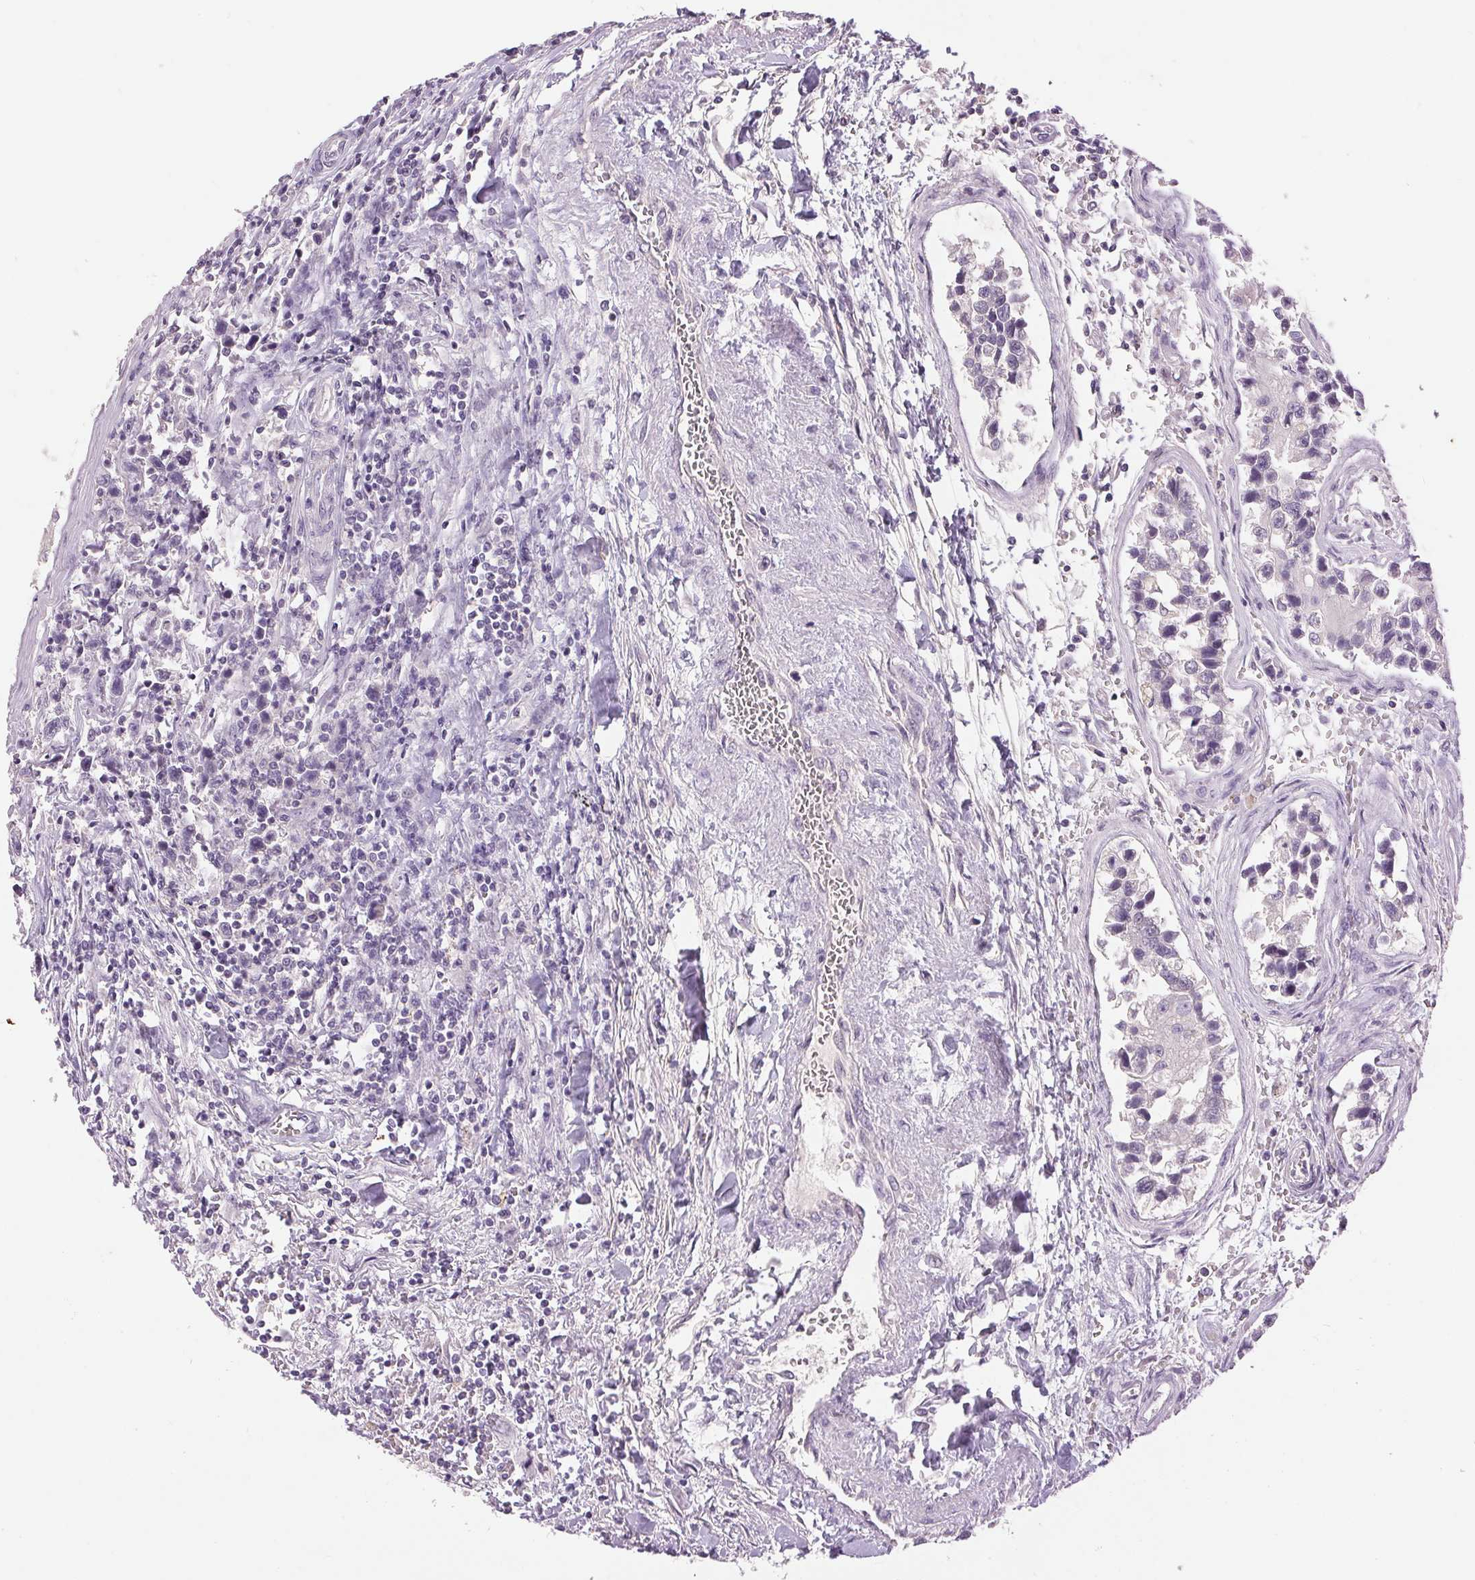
{"staining": {"intensity": "negative", "quantity": "none", "location": "none"}, "tissue": "testis cancer", "cell_type": "Tumor cells", "image_type": "cancer", "snomed": [{"axis": "morphology", "description": "Seminoma, NOS"}, {"axis": "topography", "description": "Testis"}], "caption": "Micrograph shows no significant protein positivity in tumor cells of testis seminoma.", "gene": "FXYD4", "patient": {"sex": "male", "age": 26}}